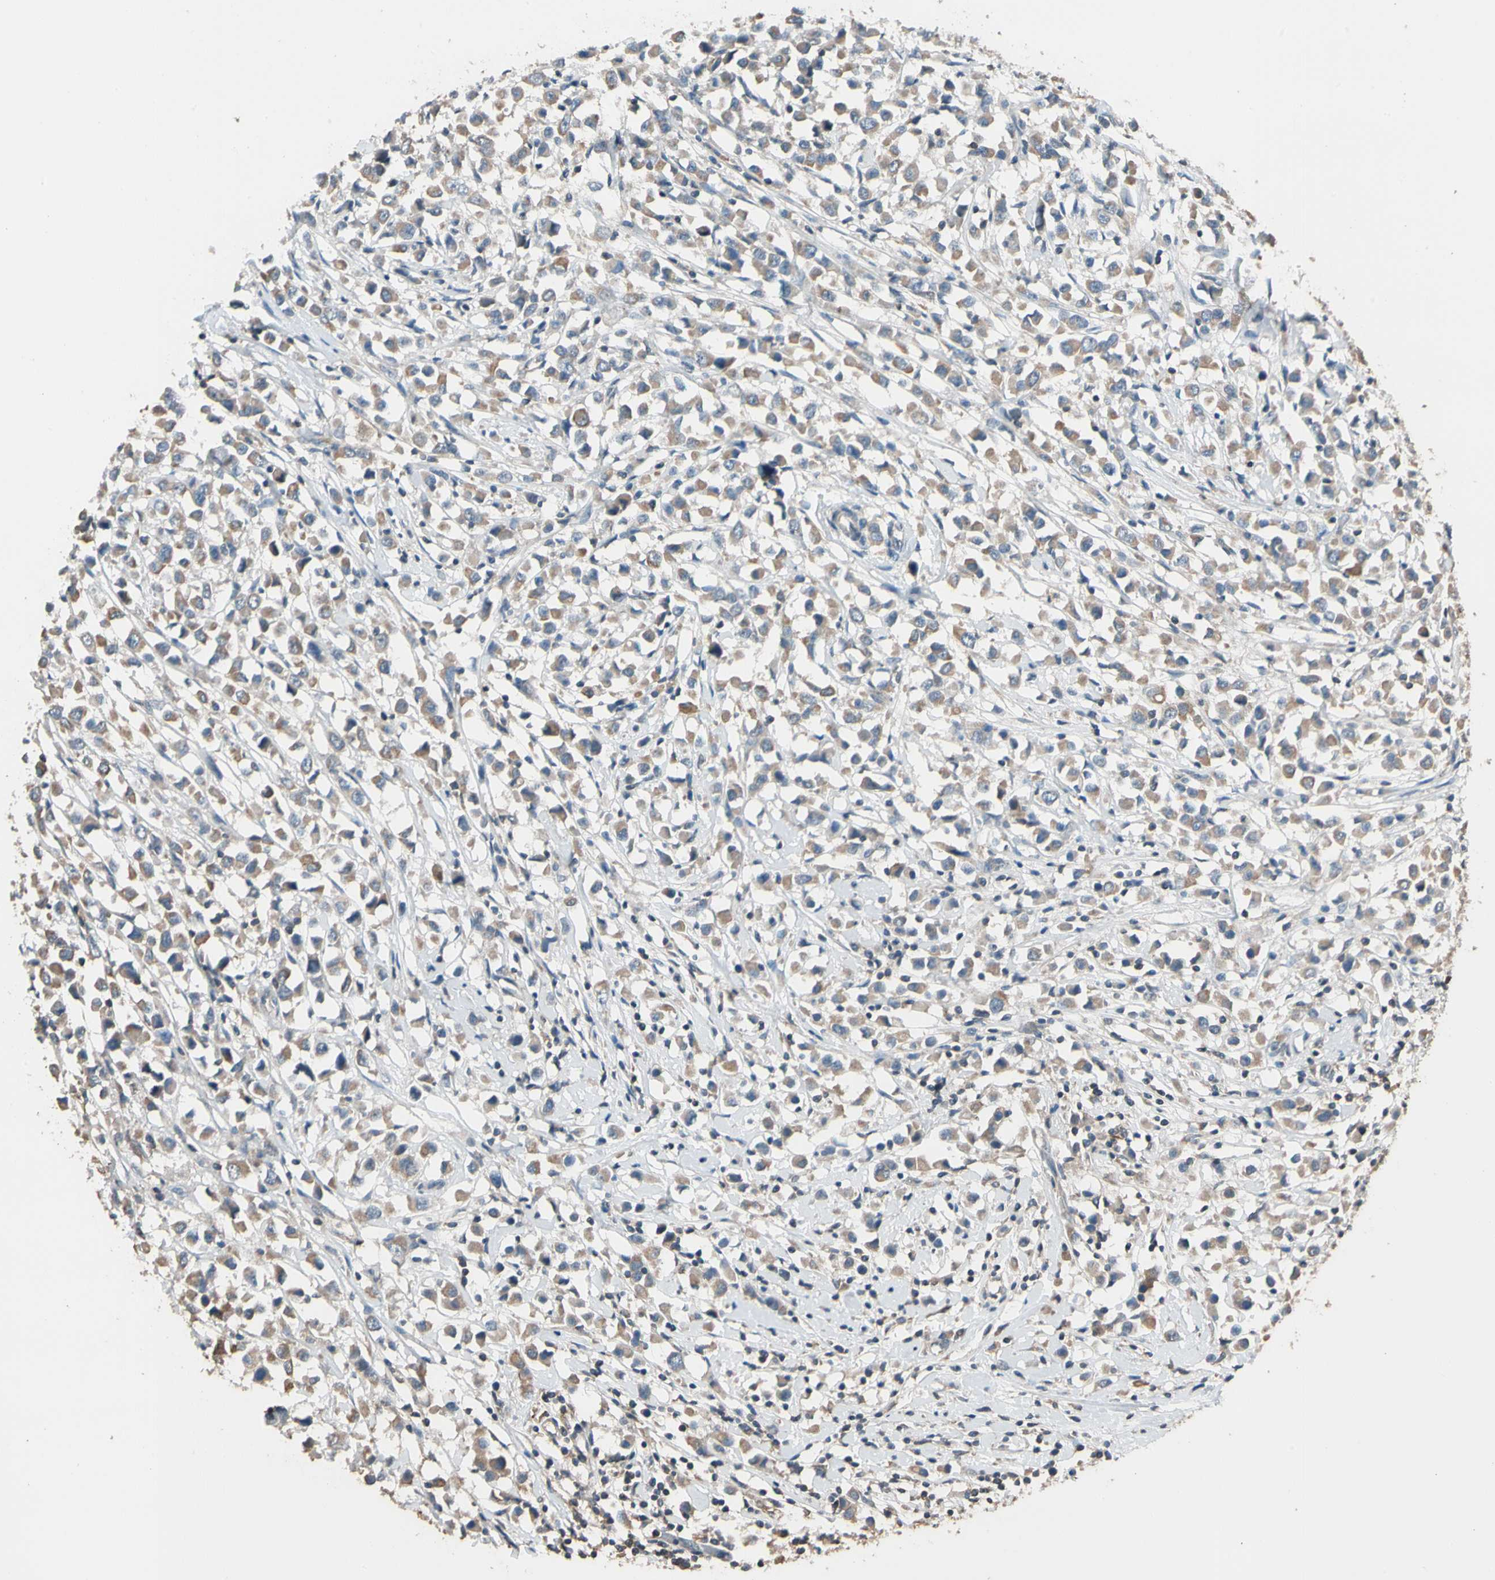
{"staining": {"intensity": "moderate", "quantity": ">75%", "location": "cytoplasmic/membranous"}, "tissue": "breast cancer", "cell_type": "Tumor cells", "image_type": "cancer", "snomed": [{"axis": "morphology", "description": "Duct carcinoma"}, {"axis": "topography", "description": "Breast"}], "caption": "Immunohistochemical staining of breast cancer displays medium levels of moderate cytoplasmic/membranous expression in about >75% of tumor cells.", "gene": "MAP3K7", "patient": {"sex": "female", "age": 61}}